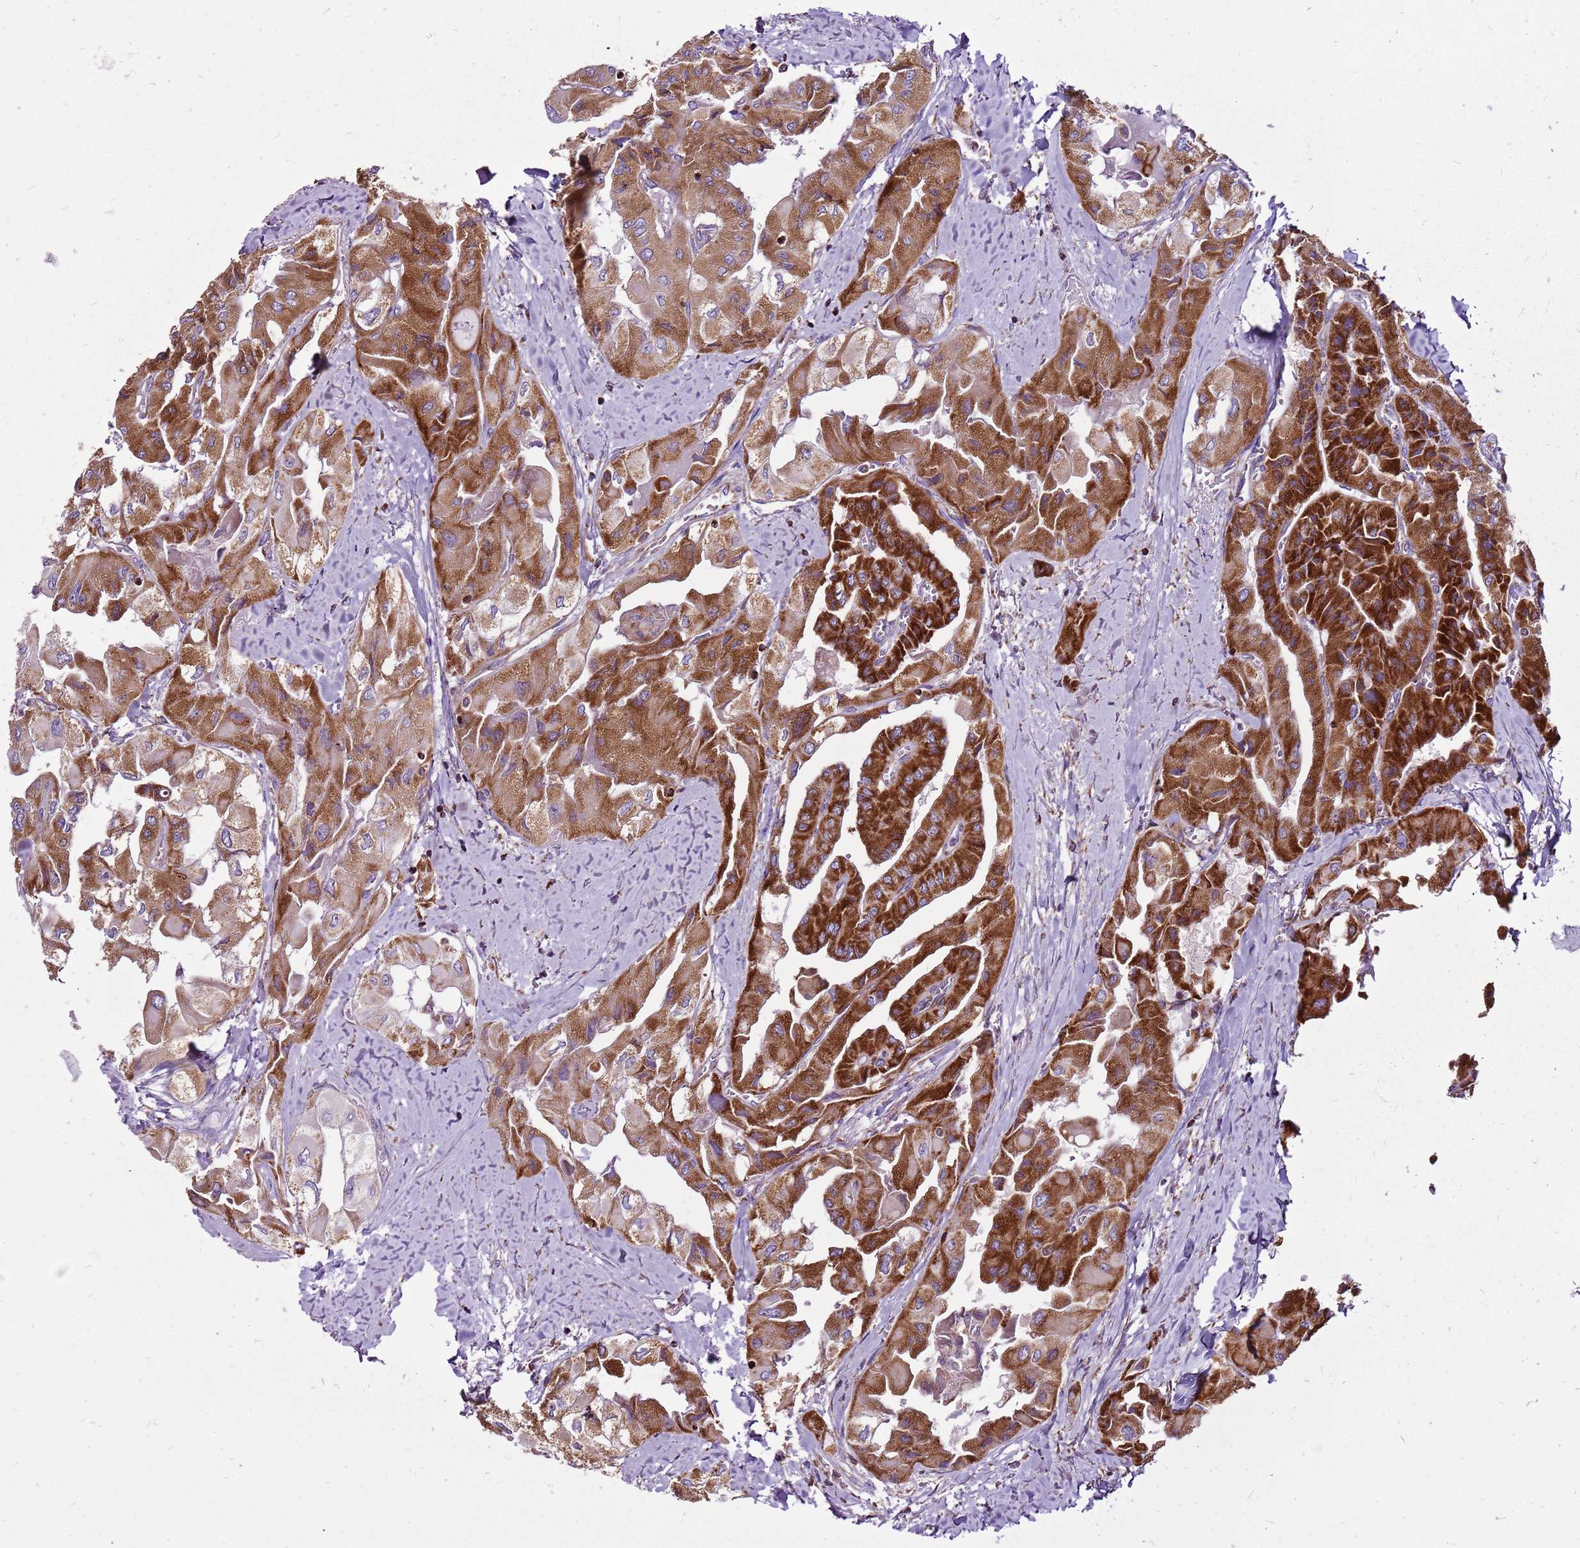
{"staining": {"intensity": "strong", "quantity": ">75%", "location": "cytoplasmic/membranous"}, "tissue": "thyroid cancer", "cell_type": "Tumor cells", "image_type": "cancer", "snomed": [{"axis": "morphology", "description": "Normal tissue, NOS"}, {"axis": "morphology", "description": "Papillary adenocarcinoma, NOS"}, {"axis": "topography", "description": "Thyroid gland"}], "caption": "DAB immunohistochemical staining of thyroid cancer (papillary adenocarcinoma) shows strong cytoplasmic/membranous protein expression in about >75% of tumor cells.", "gene": "GCDH", "patient": {"sex": "female", "age": 59}}